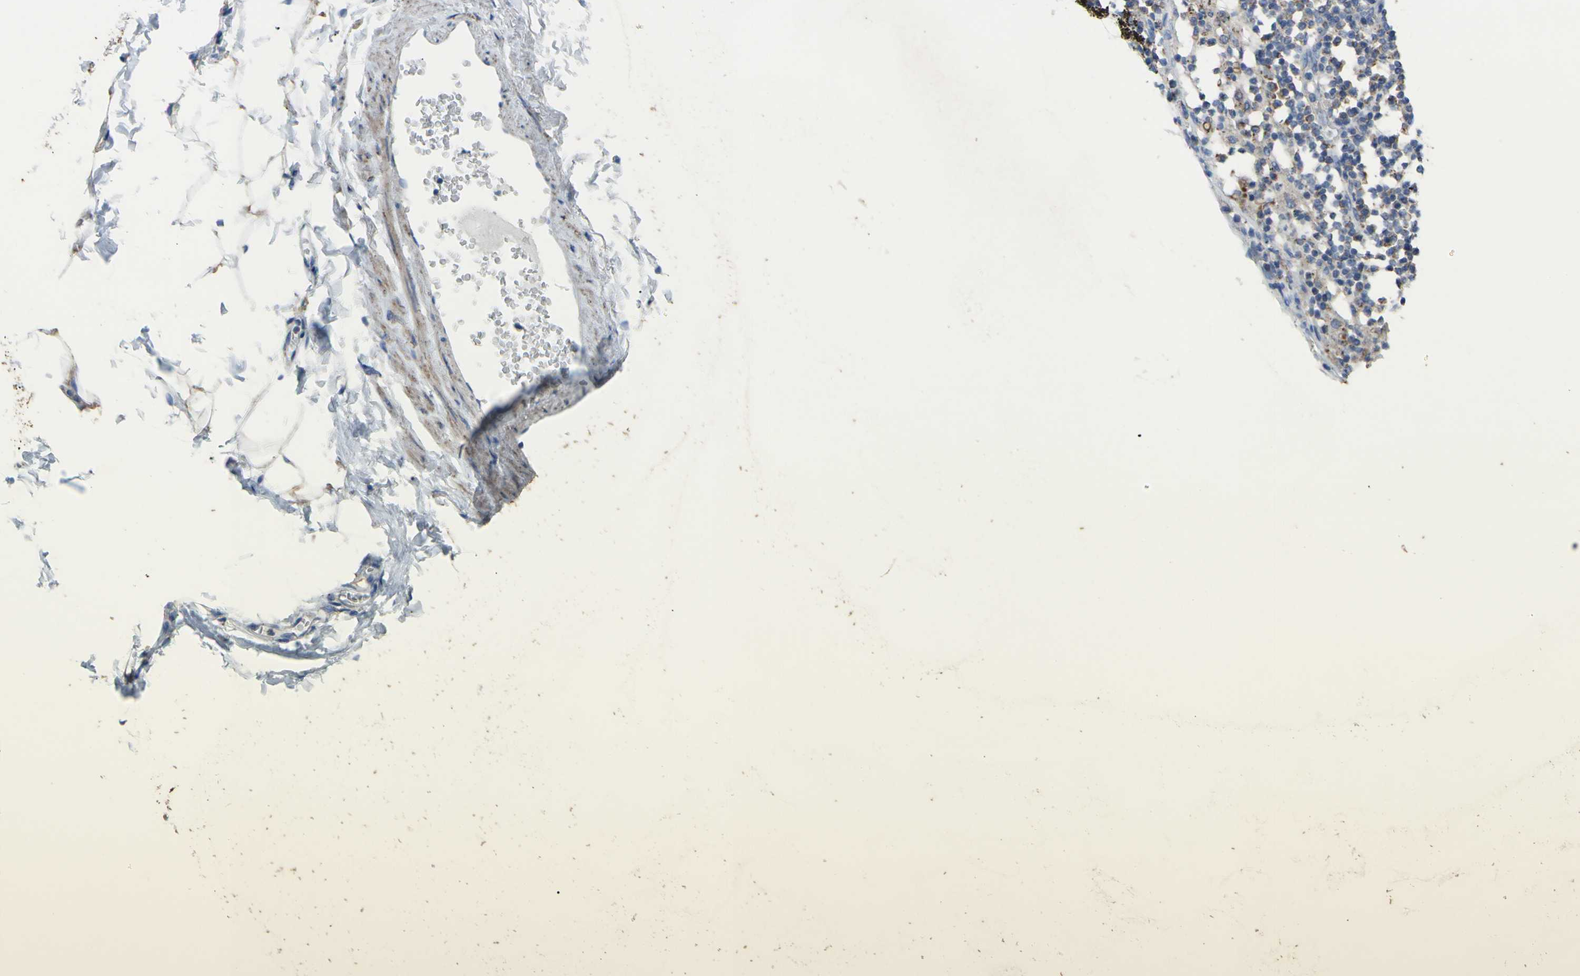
{"staining": {"intensity": "moderate", "quantity": "25%-75%", "location": "cytoplasmic/membranous"}, "tissue": "adipose tissue", "cell_type": "Adipocytes", "image_type": "normal", "snomed": [{"axis": "morphology", "description": "Normal tissue, NOS"}, {"axis": "topography", "description": "Cartilage tissue"}, {"axis": "topography", "description": "Bronchus"}], "caption": "Immunohistochemistry staining of benign adipose tissue, which reveals medium levels of moderate cytoplasmic/membranous expression in approximately 25%-75% of adipocytes indicating moderate cytoplasmic/membranous protein expression. The staining was performed using DAB (brown) for protein detection and nuclei were counterstained in hematoxylin (blue).", "gene": "CMKLR2", "patient": {"sex": "female", "age": 73}}